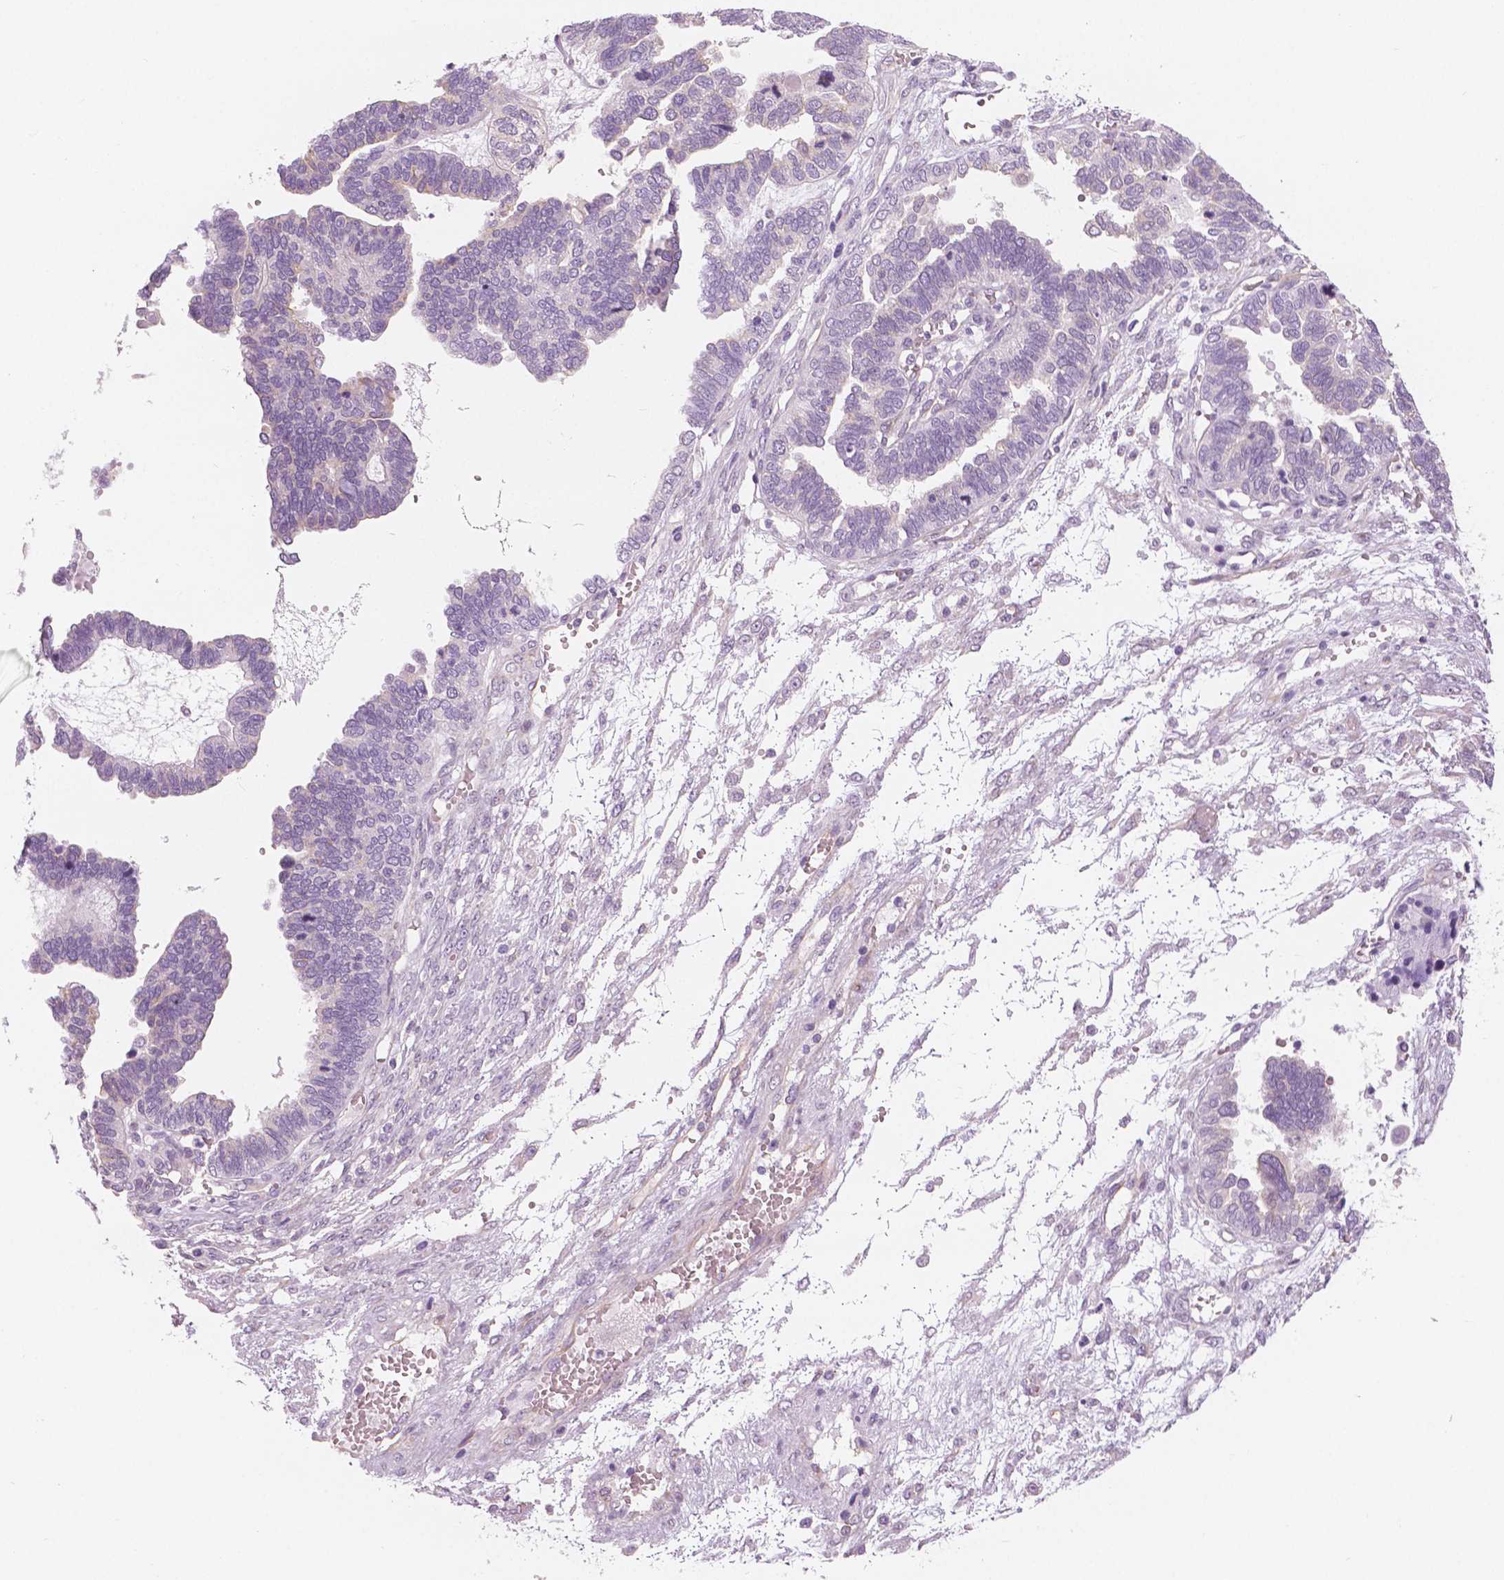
{"staining": {"intensity": "negative", "quantity": "none", "location": "none"}, "tissue": "ovarian cancer", "cell_type": "Tumor cells", "image_type": "cancer", "snomed": [{"axis": "morphology", "description": "Cystadenocarcinoma, serous, NOS"}, {"axis": "topography", "description": "Ovary"}], "caption": "The IHC photomicrograph has no significant expression in tumor cells of ovarian cancer tissue.", "gene": "SLC24A1", "patient": {"sex": "female", "age": 51}}